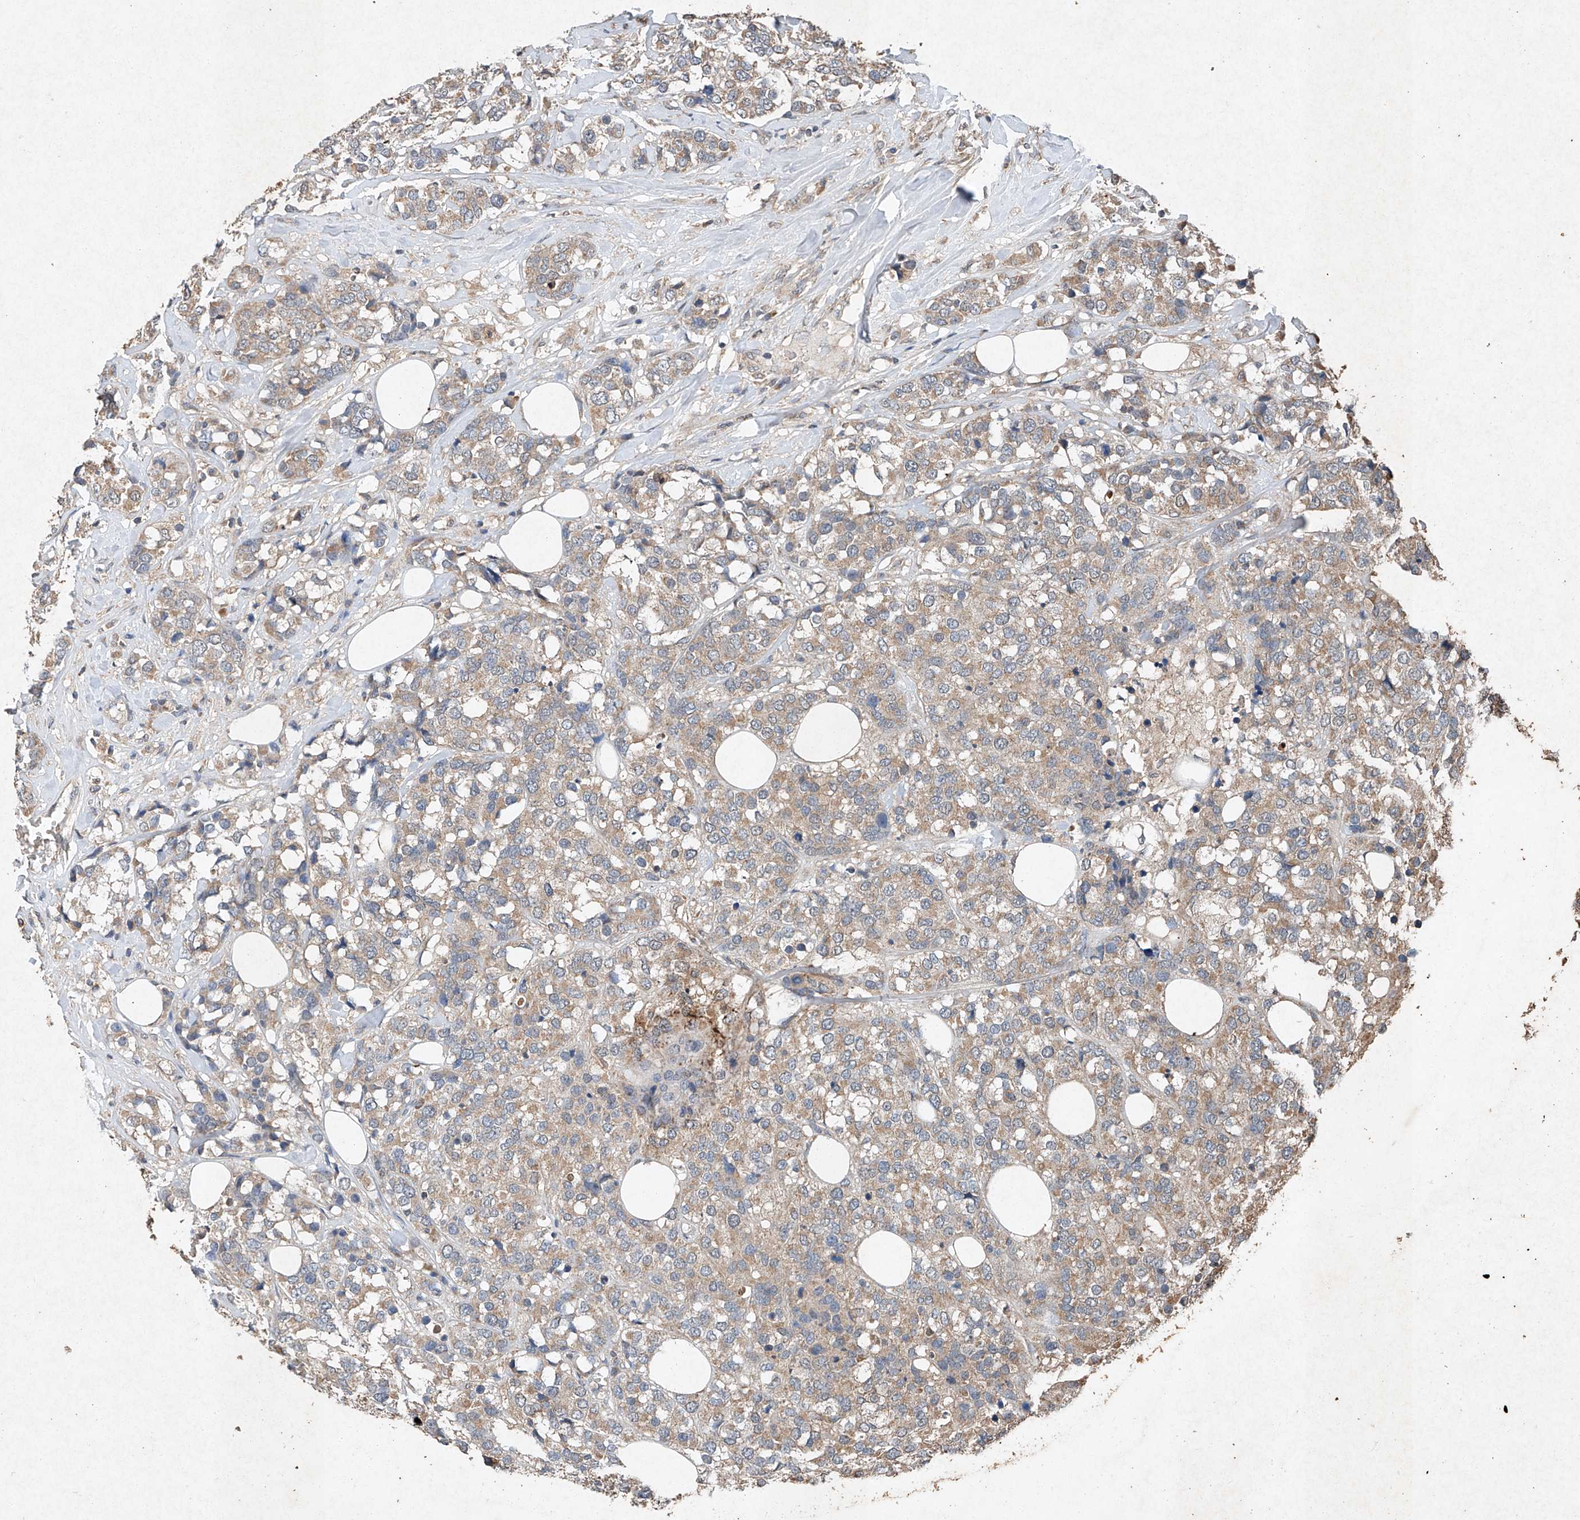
{"staining": {"intensity": "weak", "quantity": ">75%", "location": "cytoplasmic/membranous"}, "tissue": "breast cancer", "cell_type": "Tumor cells", "image_type": "cancer", "snomed": [{"axis": "morphology", "description": "Lobular carcinoma"}, {"axis": "topography", "description": "Breast"}], "caption": "Breast cancer (lobular carcinoma) stained with a brown dye shows weak cytoplasmic/membranous positive staining in approximately >75% of tumor cells.", "gene": "STK3", "patient": {"sex": "female", "age": 59}}